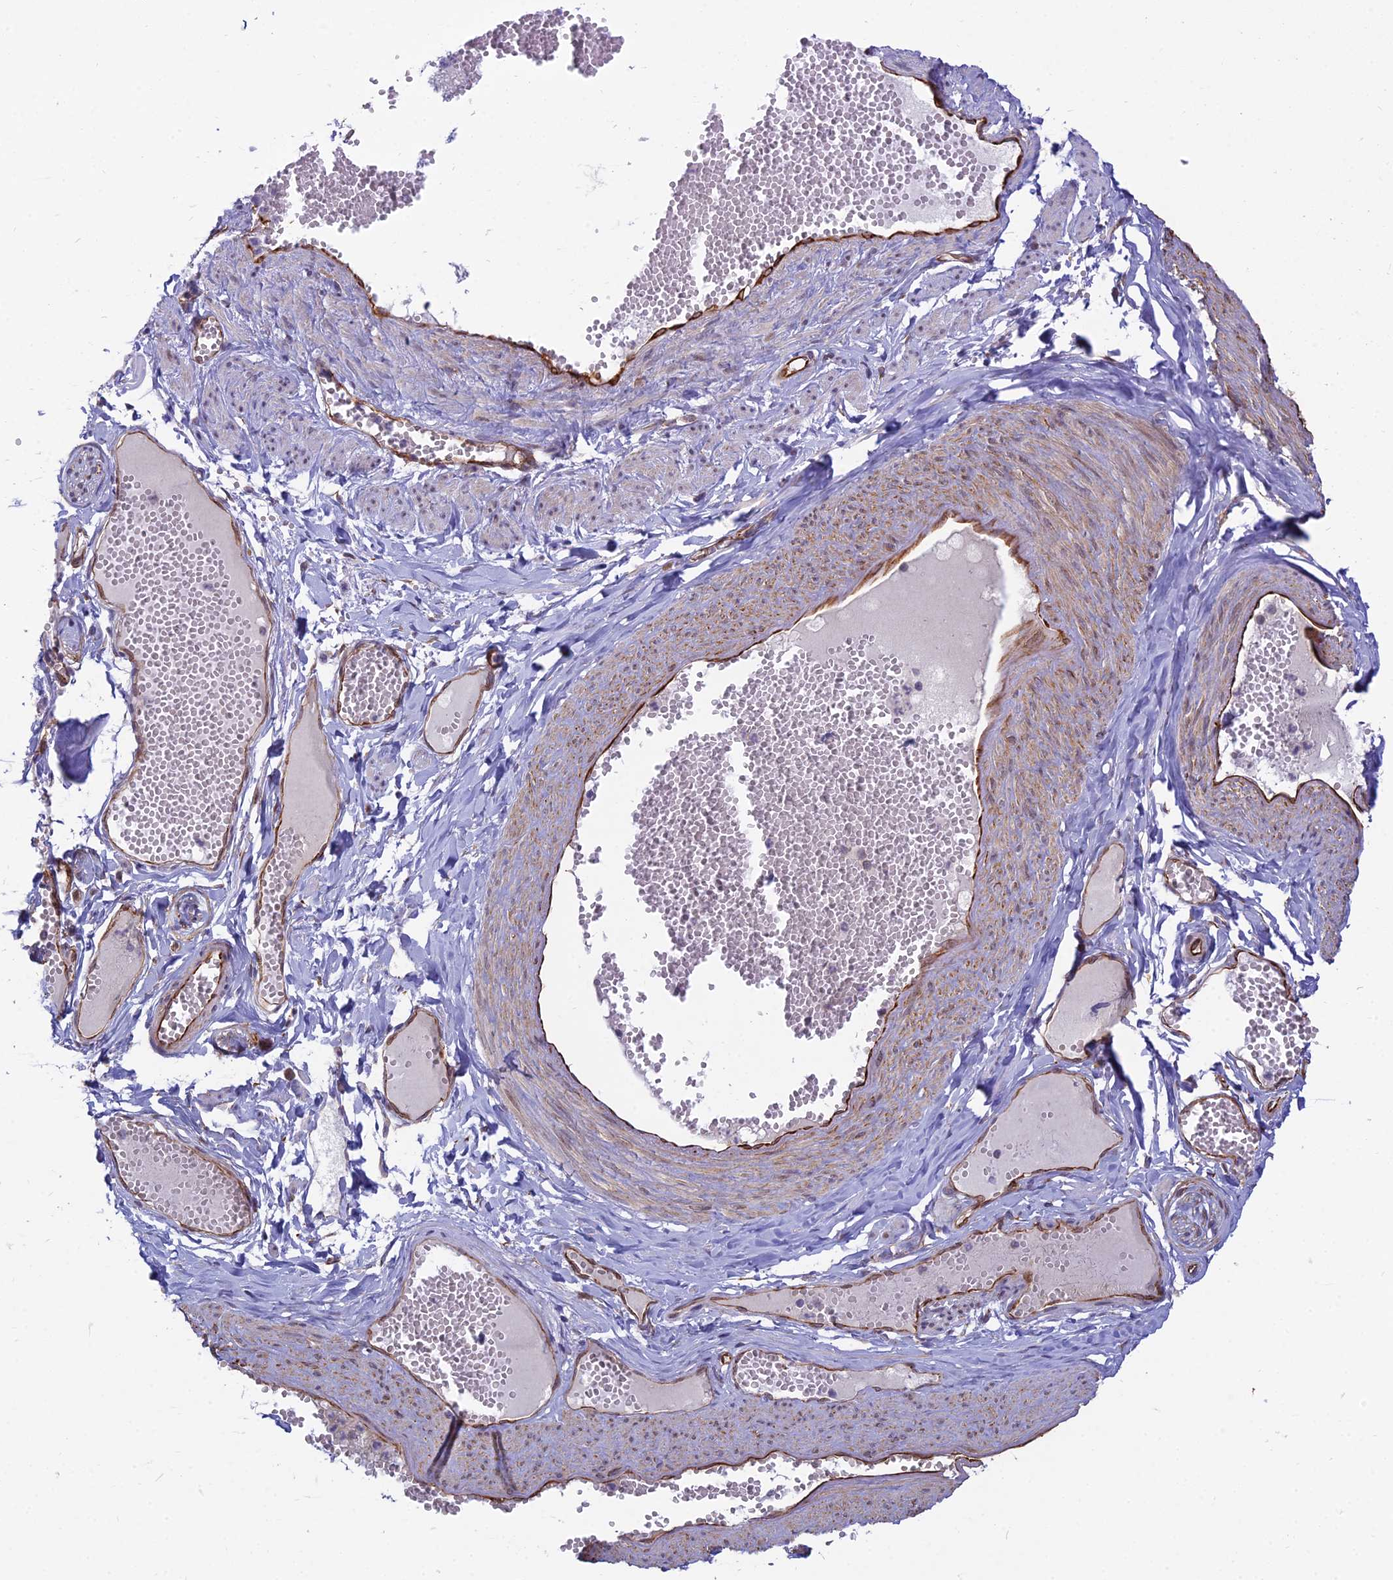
{"staining": {"intensity": "negative", "quantity": "none", "location": "none"}, "tissue": "soft tissue", "cell_type": "Chondrocytes", "image_type": "normal", "snomed": [{"axis": "morphology", "description": "Normal tissue, NOS"}, {"axis": "topography", "description": "Smooth muscle"}, {"axis": "topography", "description": "Peripheral nerve tissue"}], "caption": "Immunohistochemical staining of normal soft tissue shows no significant expression in chondrocytes. (DAB immunohistochemistry (IHC) with hematoxylin counter stain).", "gene": "SAPCD2", "patient": {"sex": "female", "age": 39}}